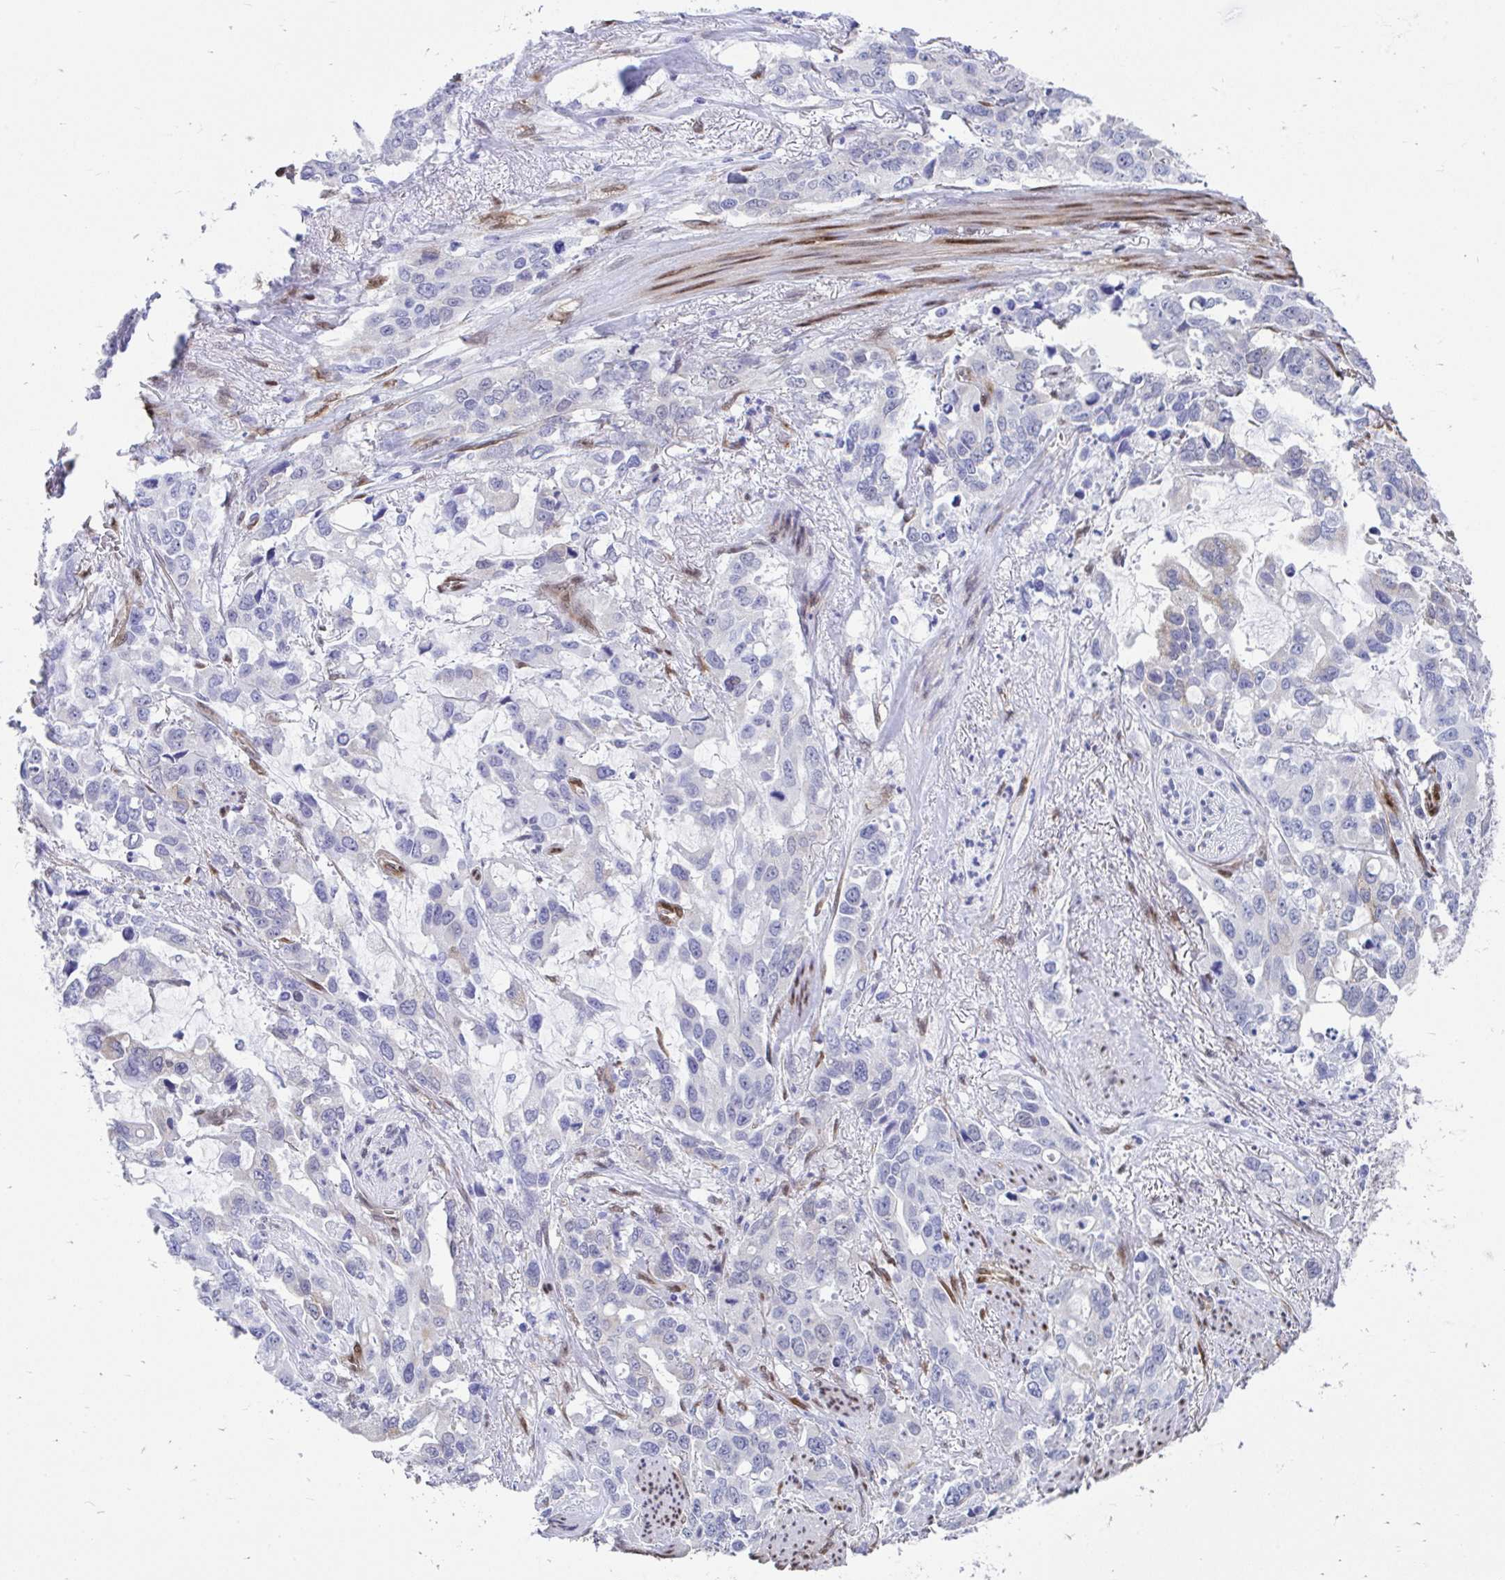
{"staining": {"intensity": "negative", "quantity": "none", "location": "none"}, "tissue": "stomach cancer", "cell_type": "Tumor cells", "image_type": "cancer", "snomed": [{"axis": "morphology", "description": "Adenocarcinoma, NOS"}, {"axis": "topography", "description": "Stomach, upper"}], "caption": "Tumor cells are negative for protein expression in human stomach adenocarcinoma. (Stains: DAB immunohistochemistry with hematoxylin counter stain, Microscopy: brightfield microscopy at high magnification).", "gene": "RBPMS", "patient": {"sex": "male", "age": 85}}